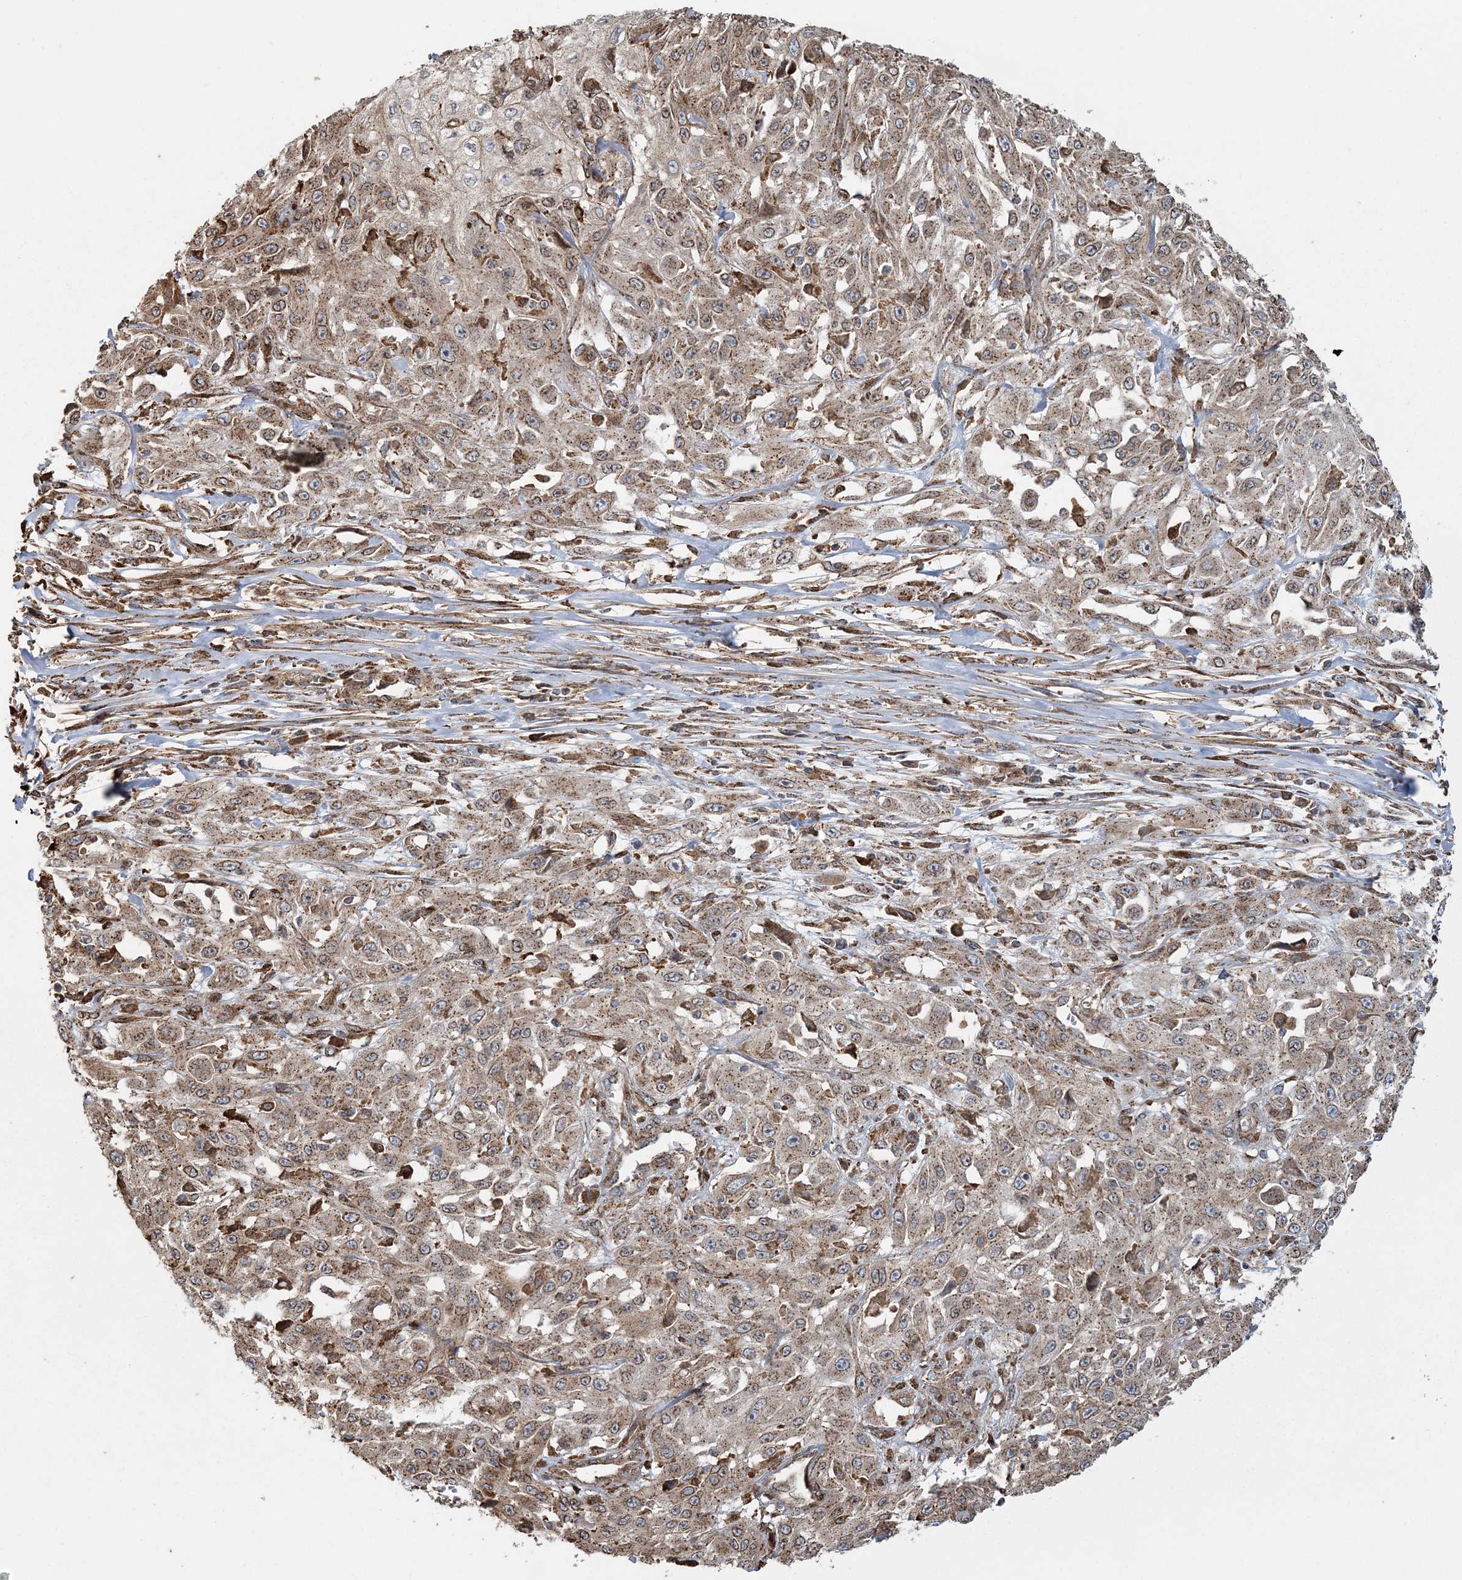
{"staining": {"intensity": "moderate", "quantity": ">75%", "location": "cytoplasmic/membranous"}, "tissue": "skin cancer", "cell_type": "Tumor cells", "image_type": "cancer", "snomed": [{"axis": "morphology", "description": "Squamous cell carcinoma, NOS"}, {"axis": "morphology", "description": "Squamous cell carcinoma, metastatic, NOS"}, {"axis": "topography", "description": "Skin"}, {"axis": "topography", "description": "Lymph node"}], "caption": "High-magnification brightfield microscopy of skin cancer stained with DAB (brown) and counterstained with hematoxylin (blue). tumor cells exhibit moderate cytoplasmic/membranous expression is identified in about>75% of cells.", "gene": "TRAF3IP2", "patient": {"sex": "male", "age": 75}}